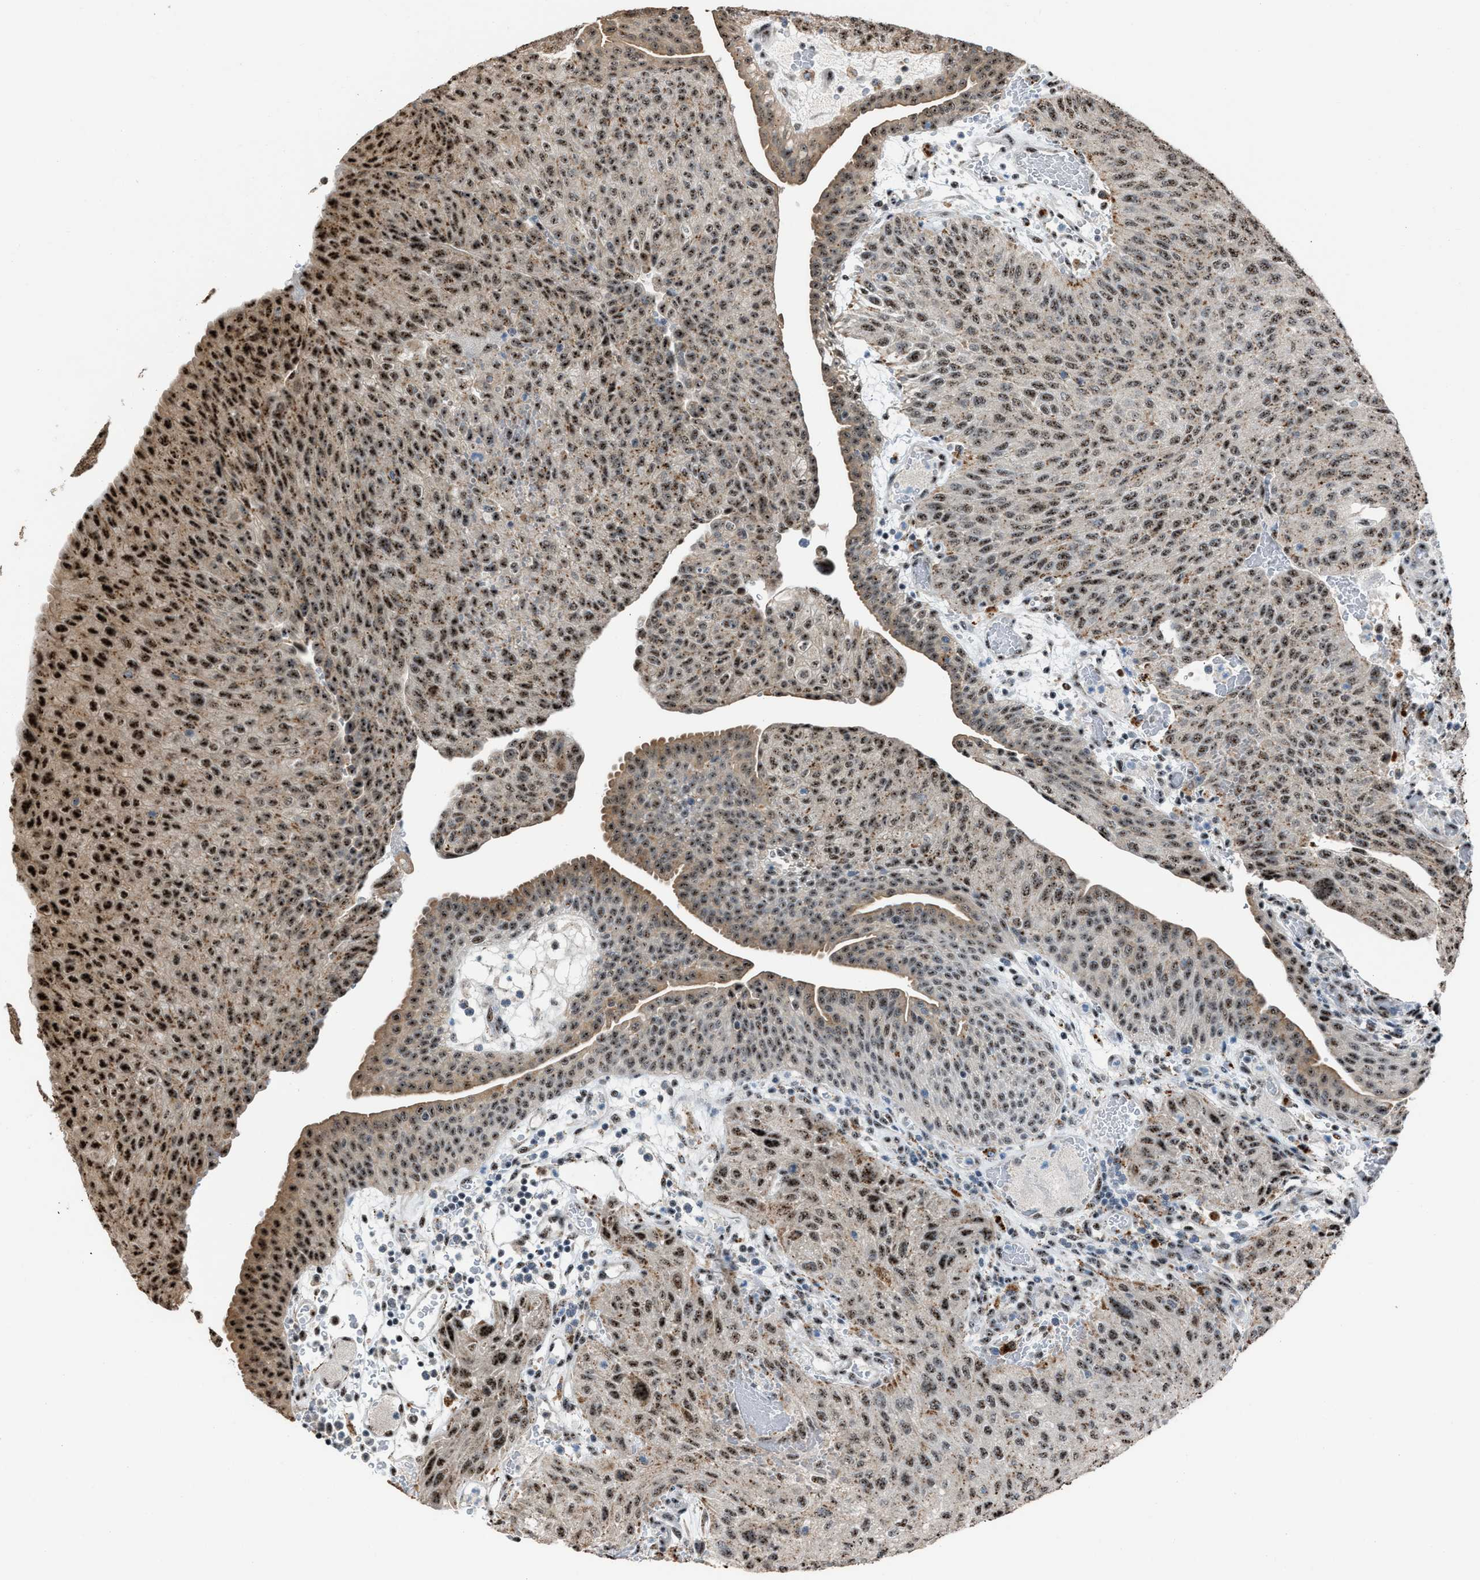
{"staining": {"intensity": "moderate", "quantity": ">75%", "location": "nuclear"}, "tissue": "urothelial cancer", "cell_type": "Tumor cells", "image_type": "cancer", "snomed": [{"axis": "morphology", "description": "Urothelial carcinoma, Low grade"}, {"axis": "morphology", "description": "Urothelial carcinoma, High grade"}, {"axis": "topography", "description": "Urinary bladder"}], "caption": "Urothelial cancer tissue demonstrates moderate nuclear staining in about >75% of tumor cells", "gene": "CENPP", "patient": {"sex": "male", "age": 35}}